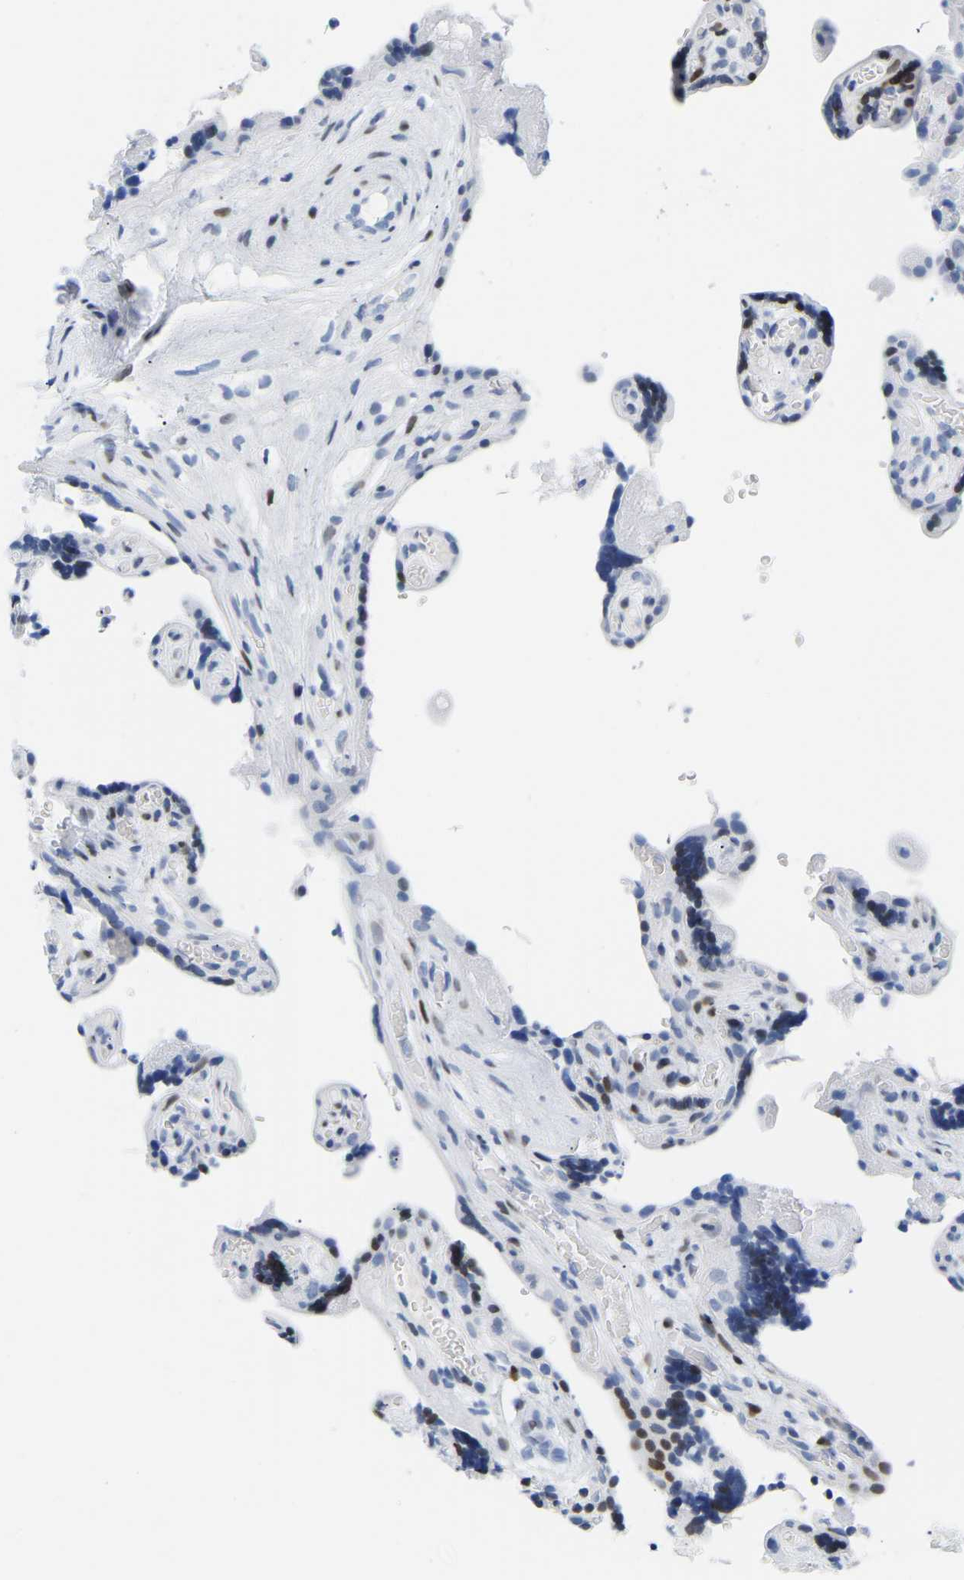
{"staining": {"intensity": "moderate", "quantity": "<25%", "location": "nuclear"}, "tissue": "placenta", "cell_type": "Decidual cells", "image_type": "normal", "snomed": [{"axis": "morphology", "description": "Normal tissue, NOS"}, {"axis": "topography", "description": "Placenta"}], "caption": "A brown stain highlights moderate nuclear positivity of a protein in decidual cells of unremarkable human placenta. The protein is stained brown, and the nuclei are stained in blue (DAB IHC with brightfield microscopy, high magnification).", "gene": "UPK3A", "patient": {"sex": "female", "age": 30}}